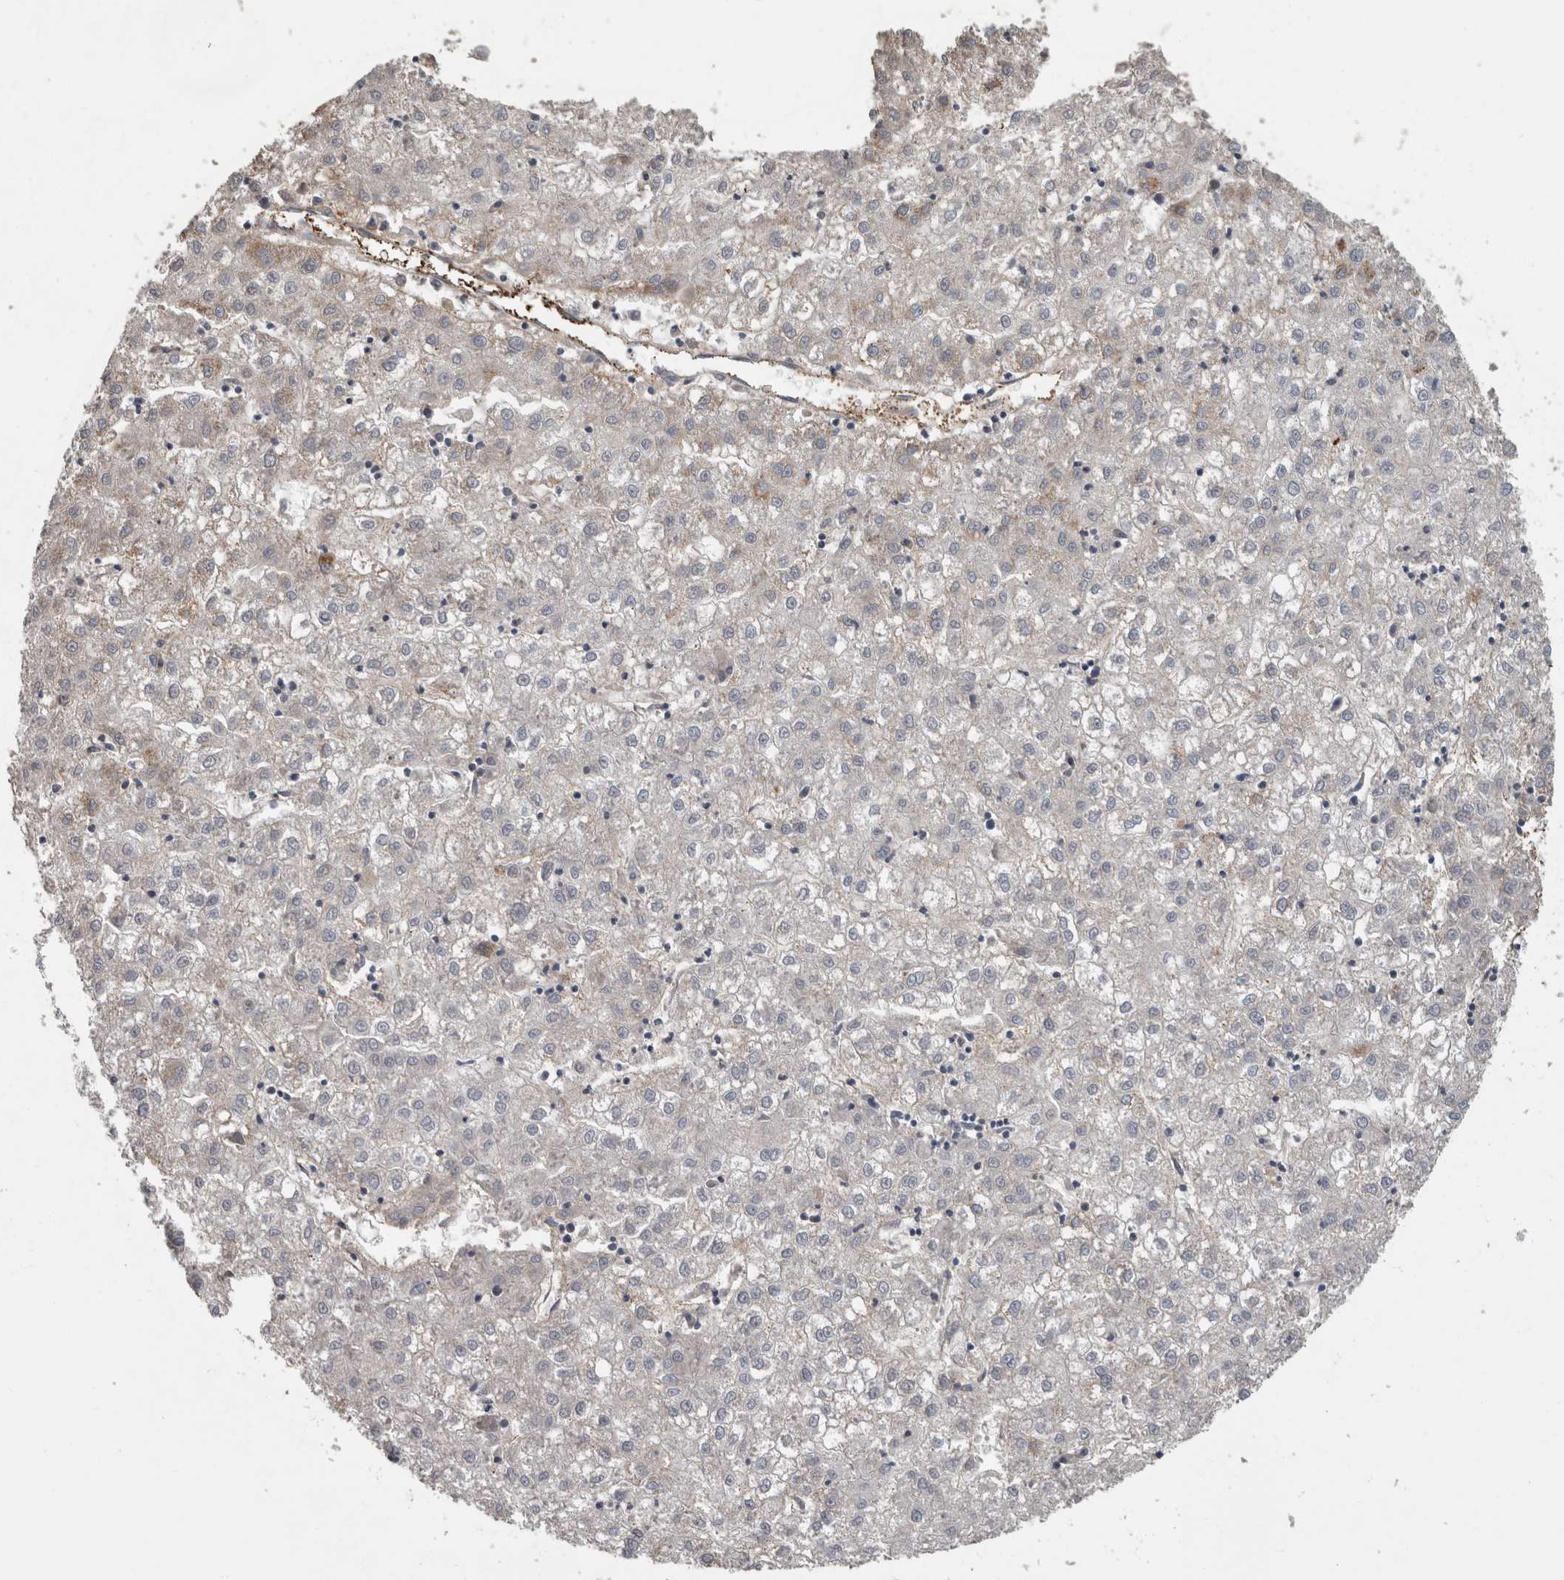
{"staining": {"intensity": "negative", "quantity": "none", "location": "none"}, "tissue": "liver cancer", "cell_type": "Tumor cells", "image_type": "cancer", "snomed": [{"axis": "morphology", "description": "Carcinoma, Hepatocellular, NOS"}, {"axis": "topography", "description": "Liver"}], "caption": "Liver cancer (hepatocellular carcinoma) stained for a protein using IHC demonstrates no staining tumor cells.", "gene": "OR2K2", "patient": {"sex": "male", "age": 72}}